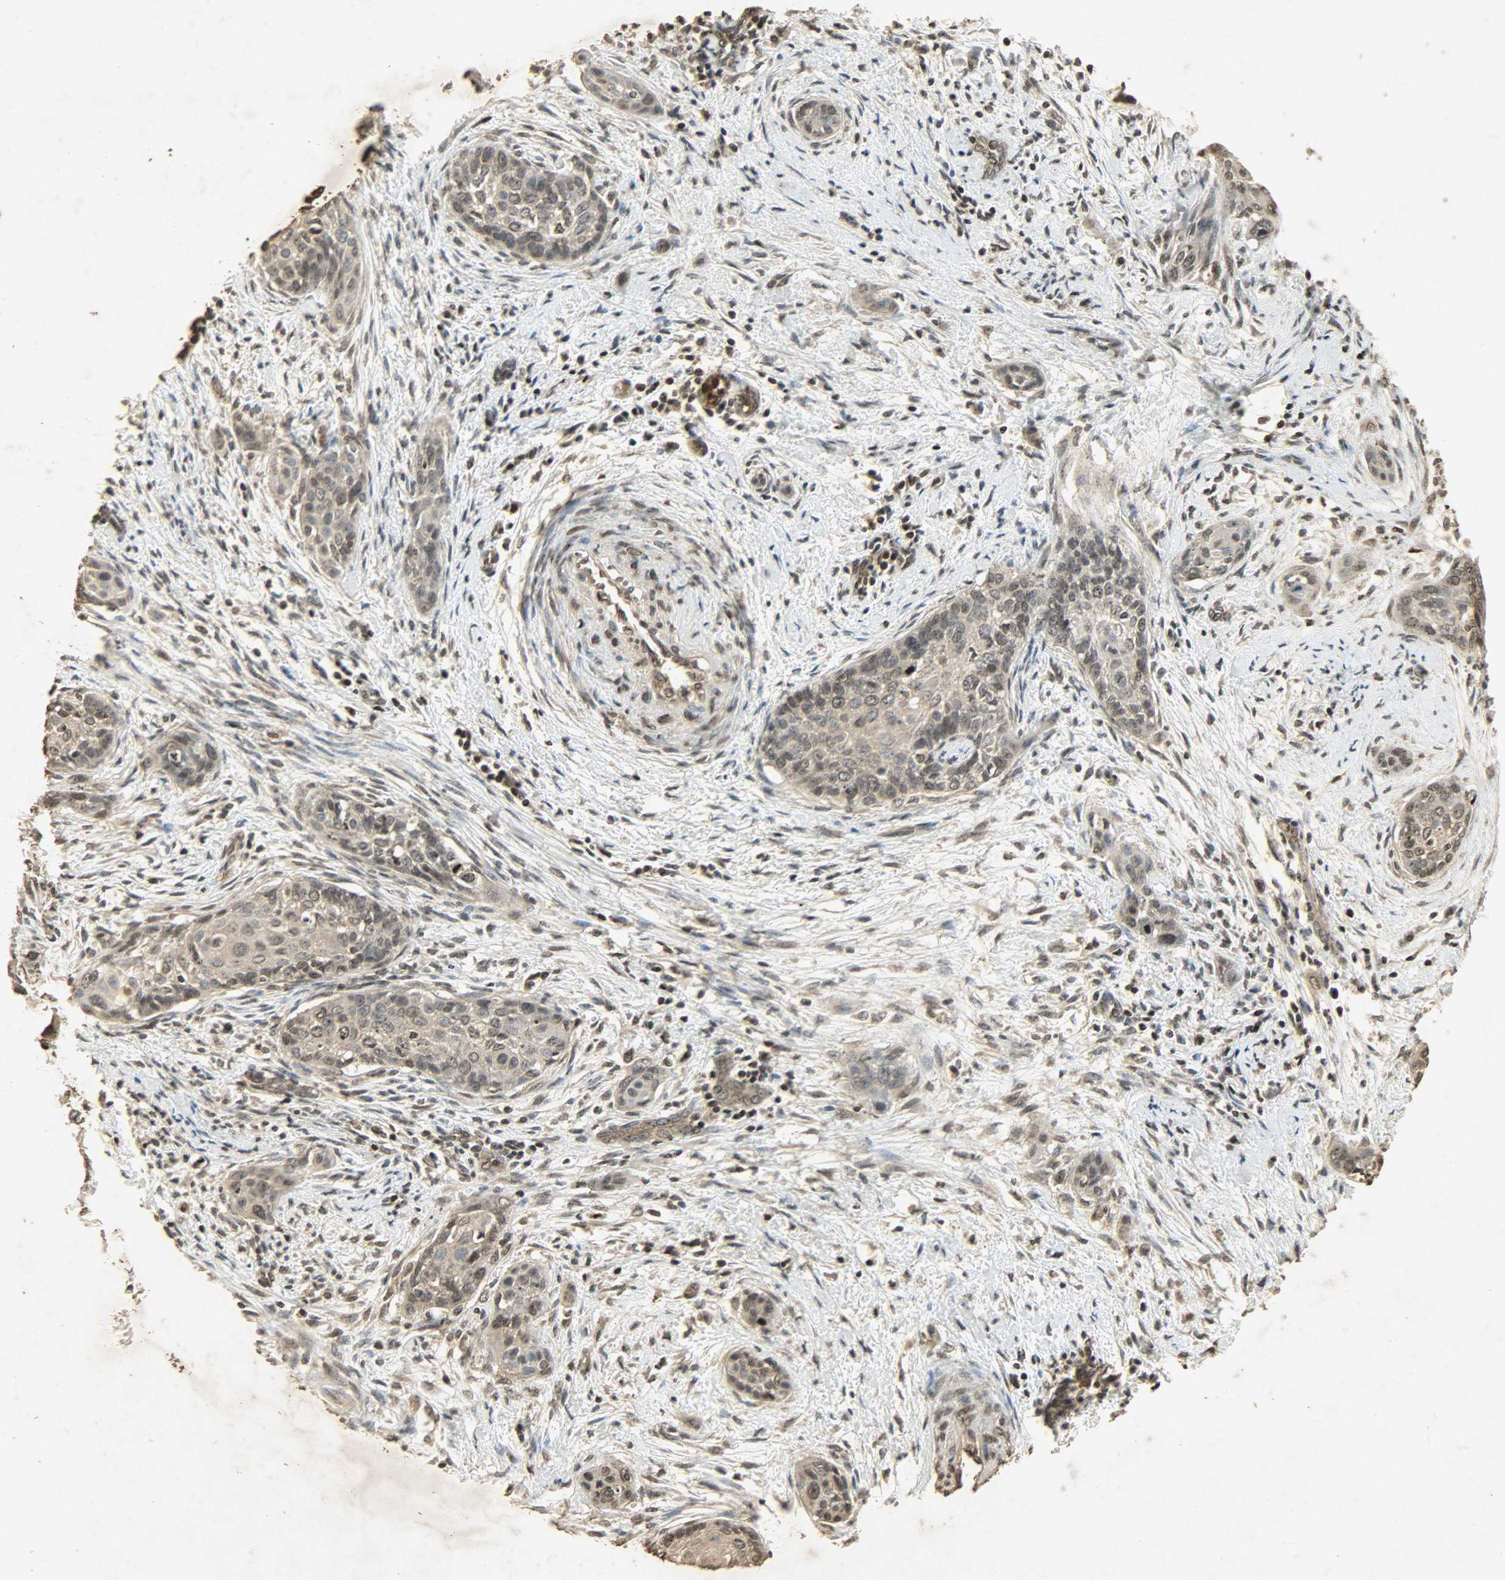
{"staining": {"intensity": "weak", "quantity": ">75%", "location": "cytoplasmic/membranous,nuclear"}, "tissue": "cervical cancer", "cell_type": "Tumor cells", "image_type": "cancer", "snomed": [{"axis": "morphology", "description": "Squamous cell carcinoma, NOS"}, {"axis": "topography", "description": "Cervix"}], "caption": "Cervical squamous cell carcinoma stained with a protein marker shows weak staining in tumor cells.", "gene": "PPP3R1", "patient": {"sex": "female", "age": 33}}